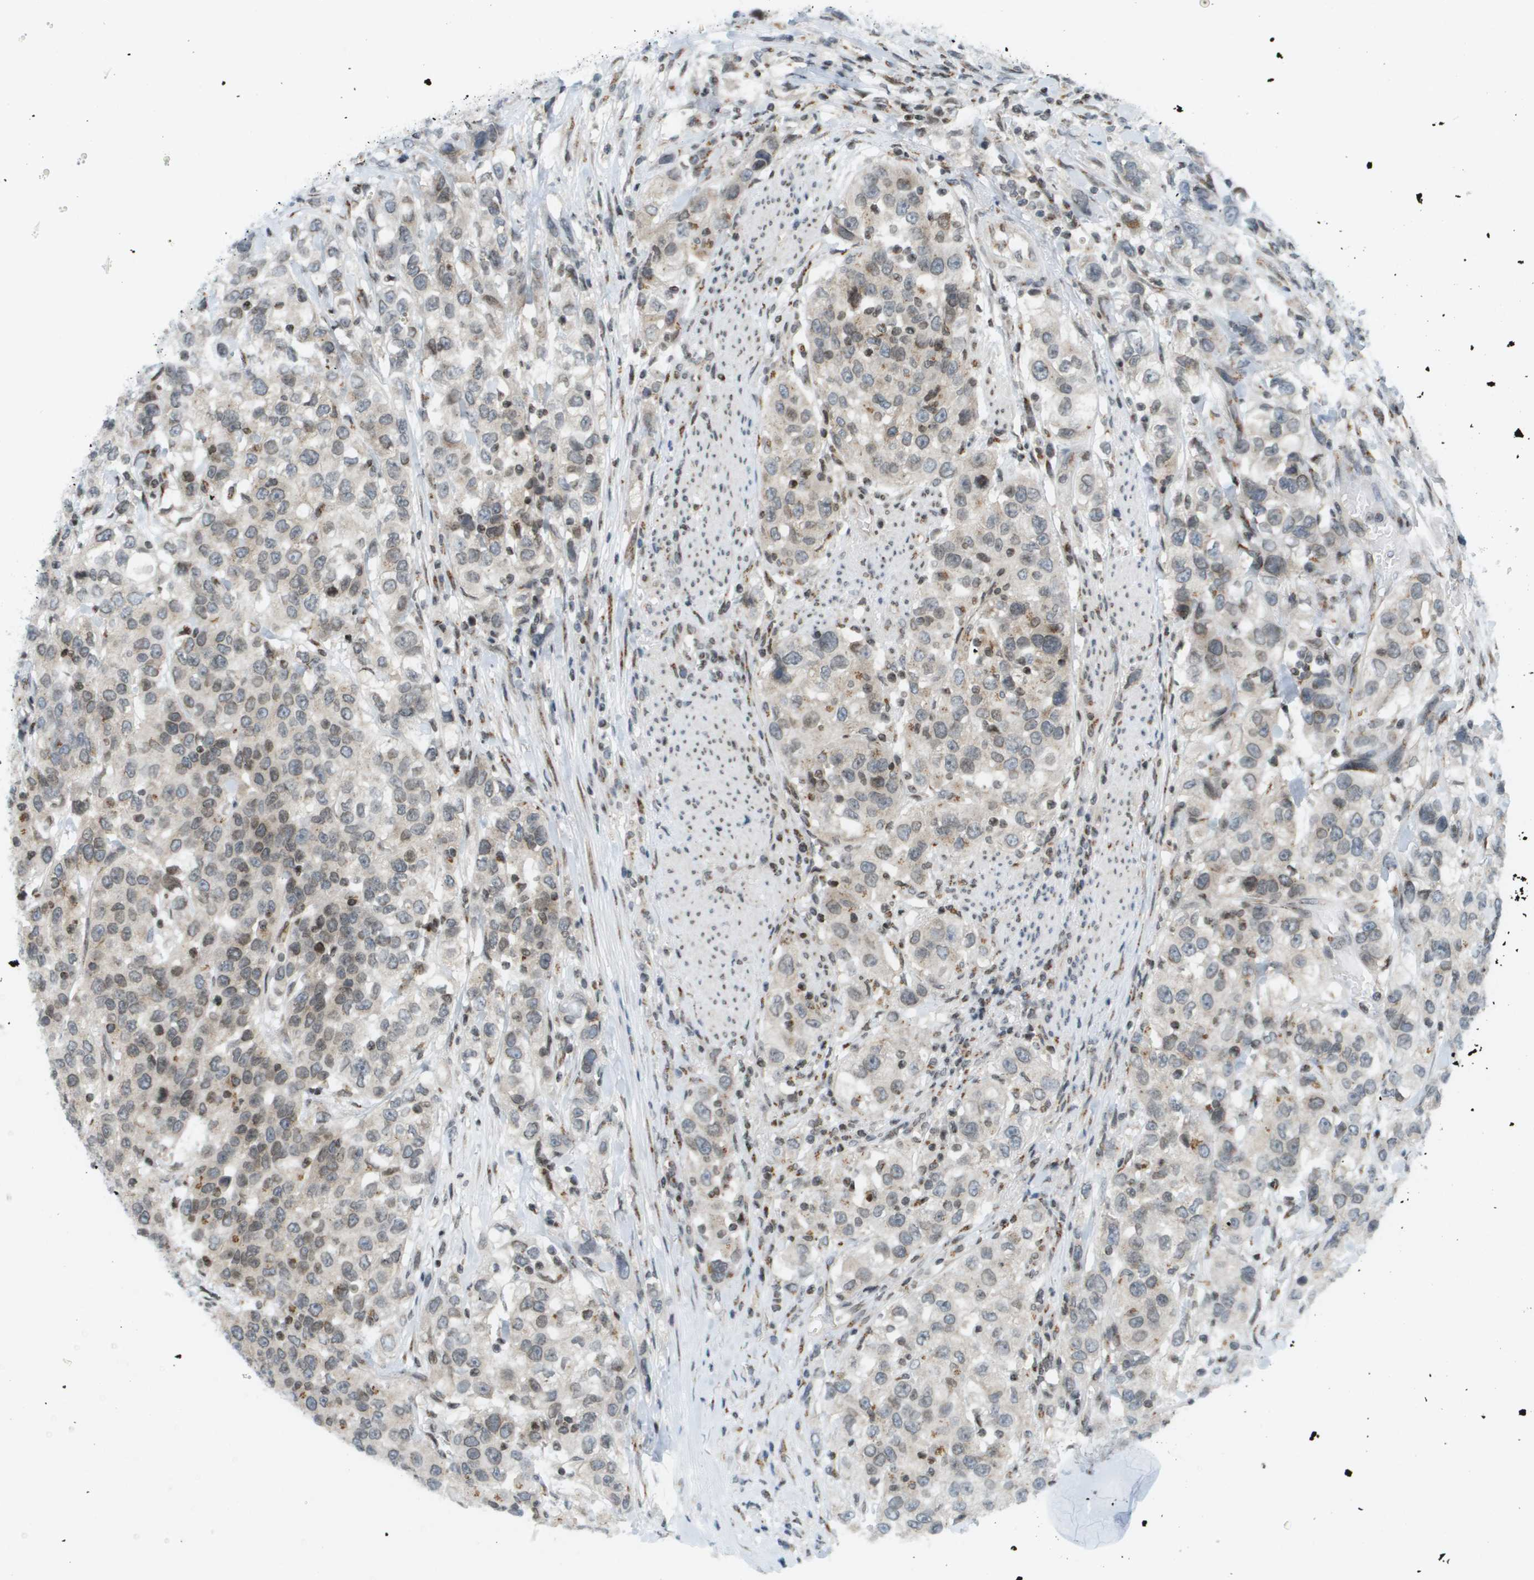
{"staining": {"intensity": "moderate", "quantity": "25%-75%", "location": "nuclear"}, "tissue": "urothelial cancer", "cell_type": "Tumor cells", "image_type": "cancer", "snomed": [{"axis": "morphology", "description": "Urothelial carcinoma, High grade"}, {"axis": "topography", "description": "Urinary bladder"}], "caption": "This is a micrograph of immunohistochemistry staining of high-grade urothelial carcinoma, which shows moderate expression in the nuclear of tumor cells.", "gene": "EVC", "patient": {"sex": "female", "age": 80}}